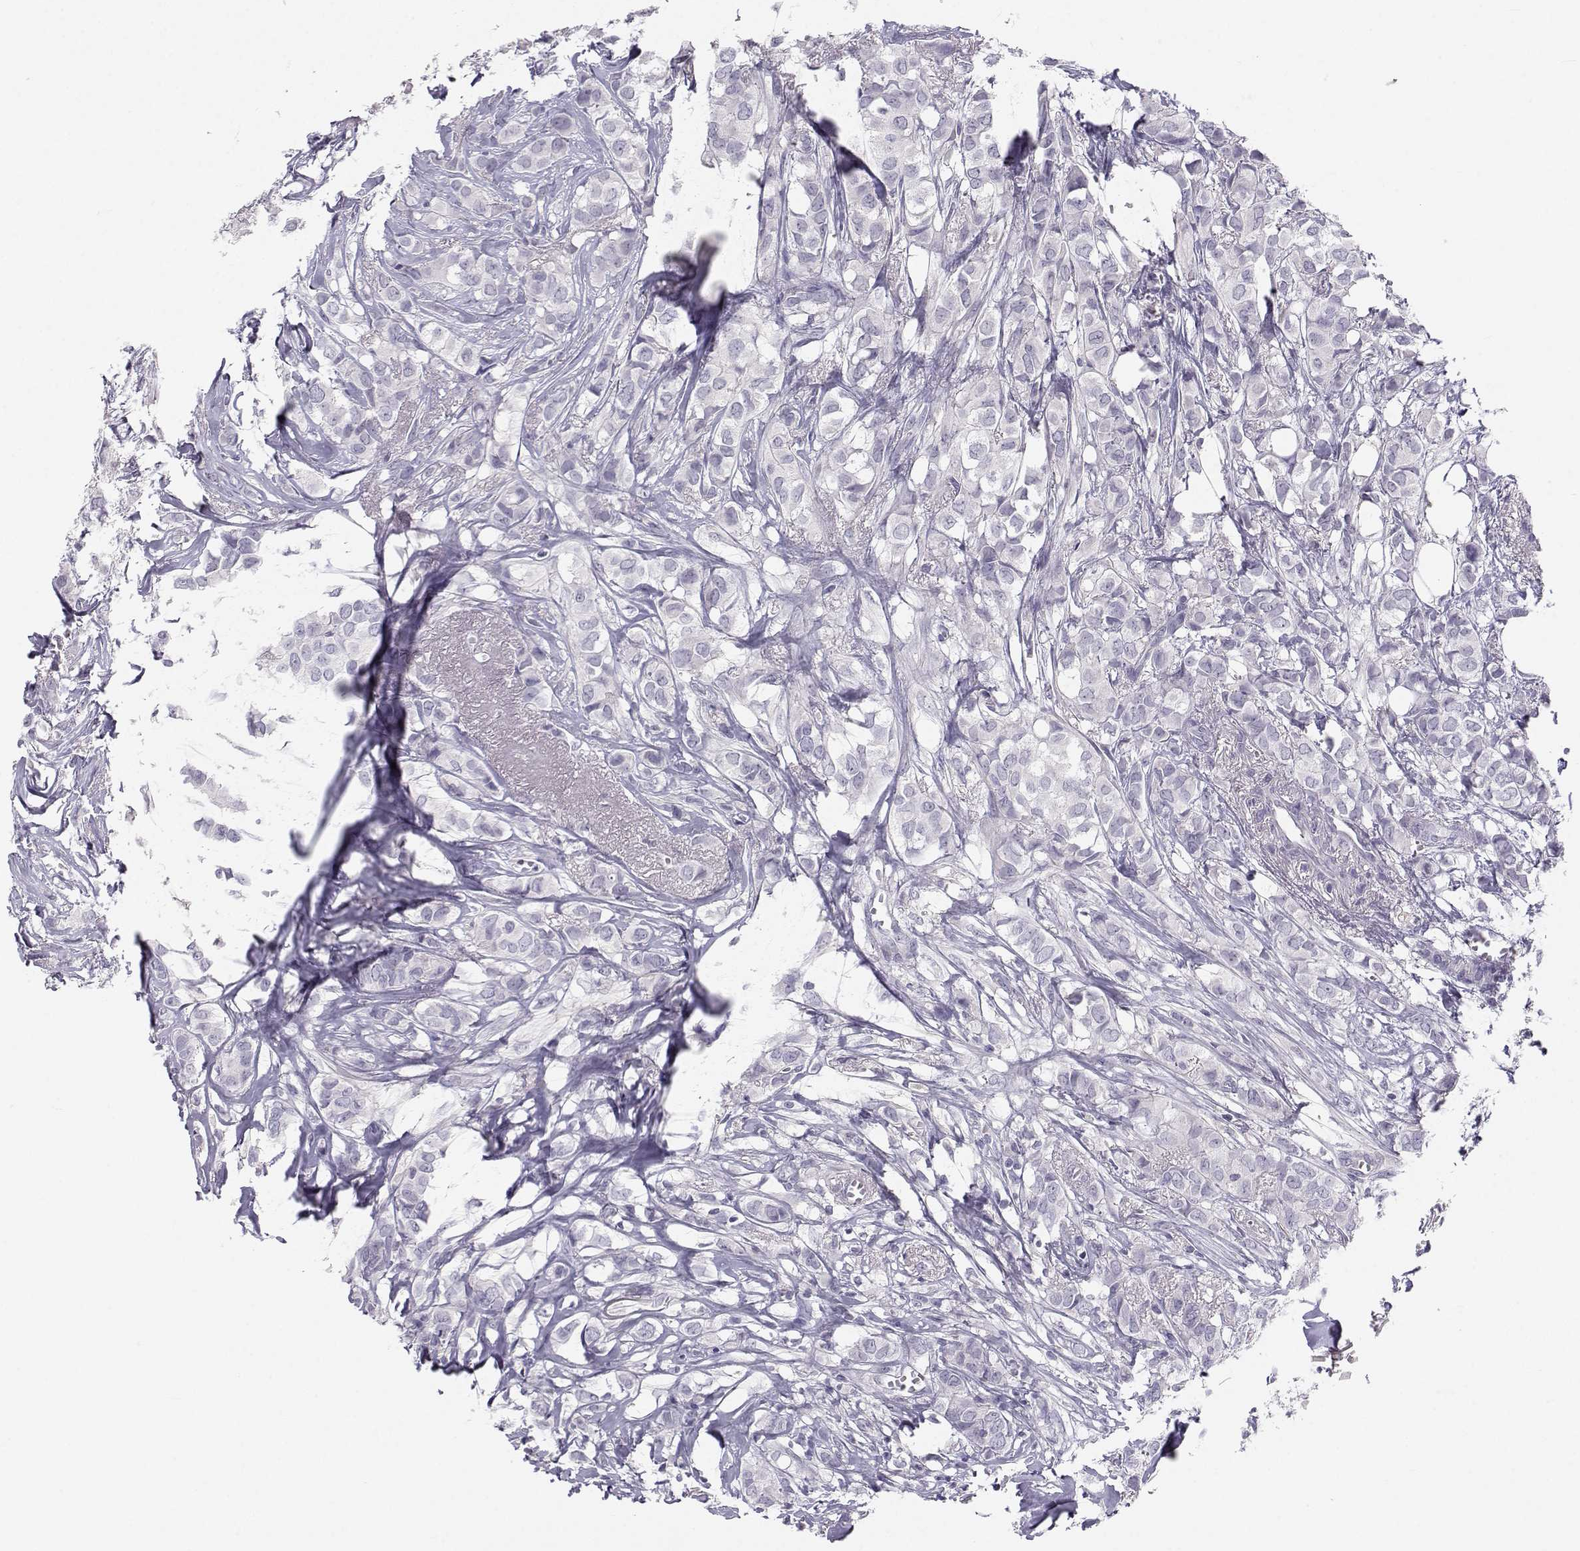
{"staining": {"intensity": "negative", "quantity": "none", "location": "none"}, "tissue": "breast cancer", "cell_type": "Tumor cells", "image_type": "cancer", "snomed": [{"axis": "morphology", "description": "Duct carcinoma"}, {"axis": "topography", "description": "Breast"}], "caption": "Micrograph shows no protein expression in tumor cells of breast cancer tissue. (Brightfield microscopy of DAB IHC at high magnification).", "gene": "MROH7", "patient": {"sex": "female", "age": 85}}